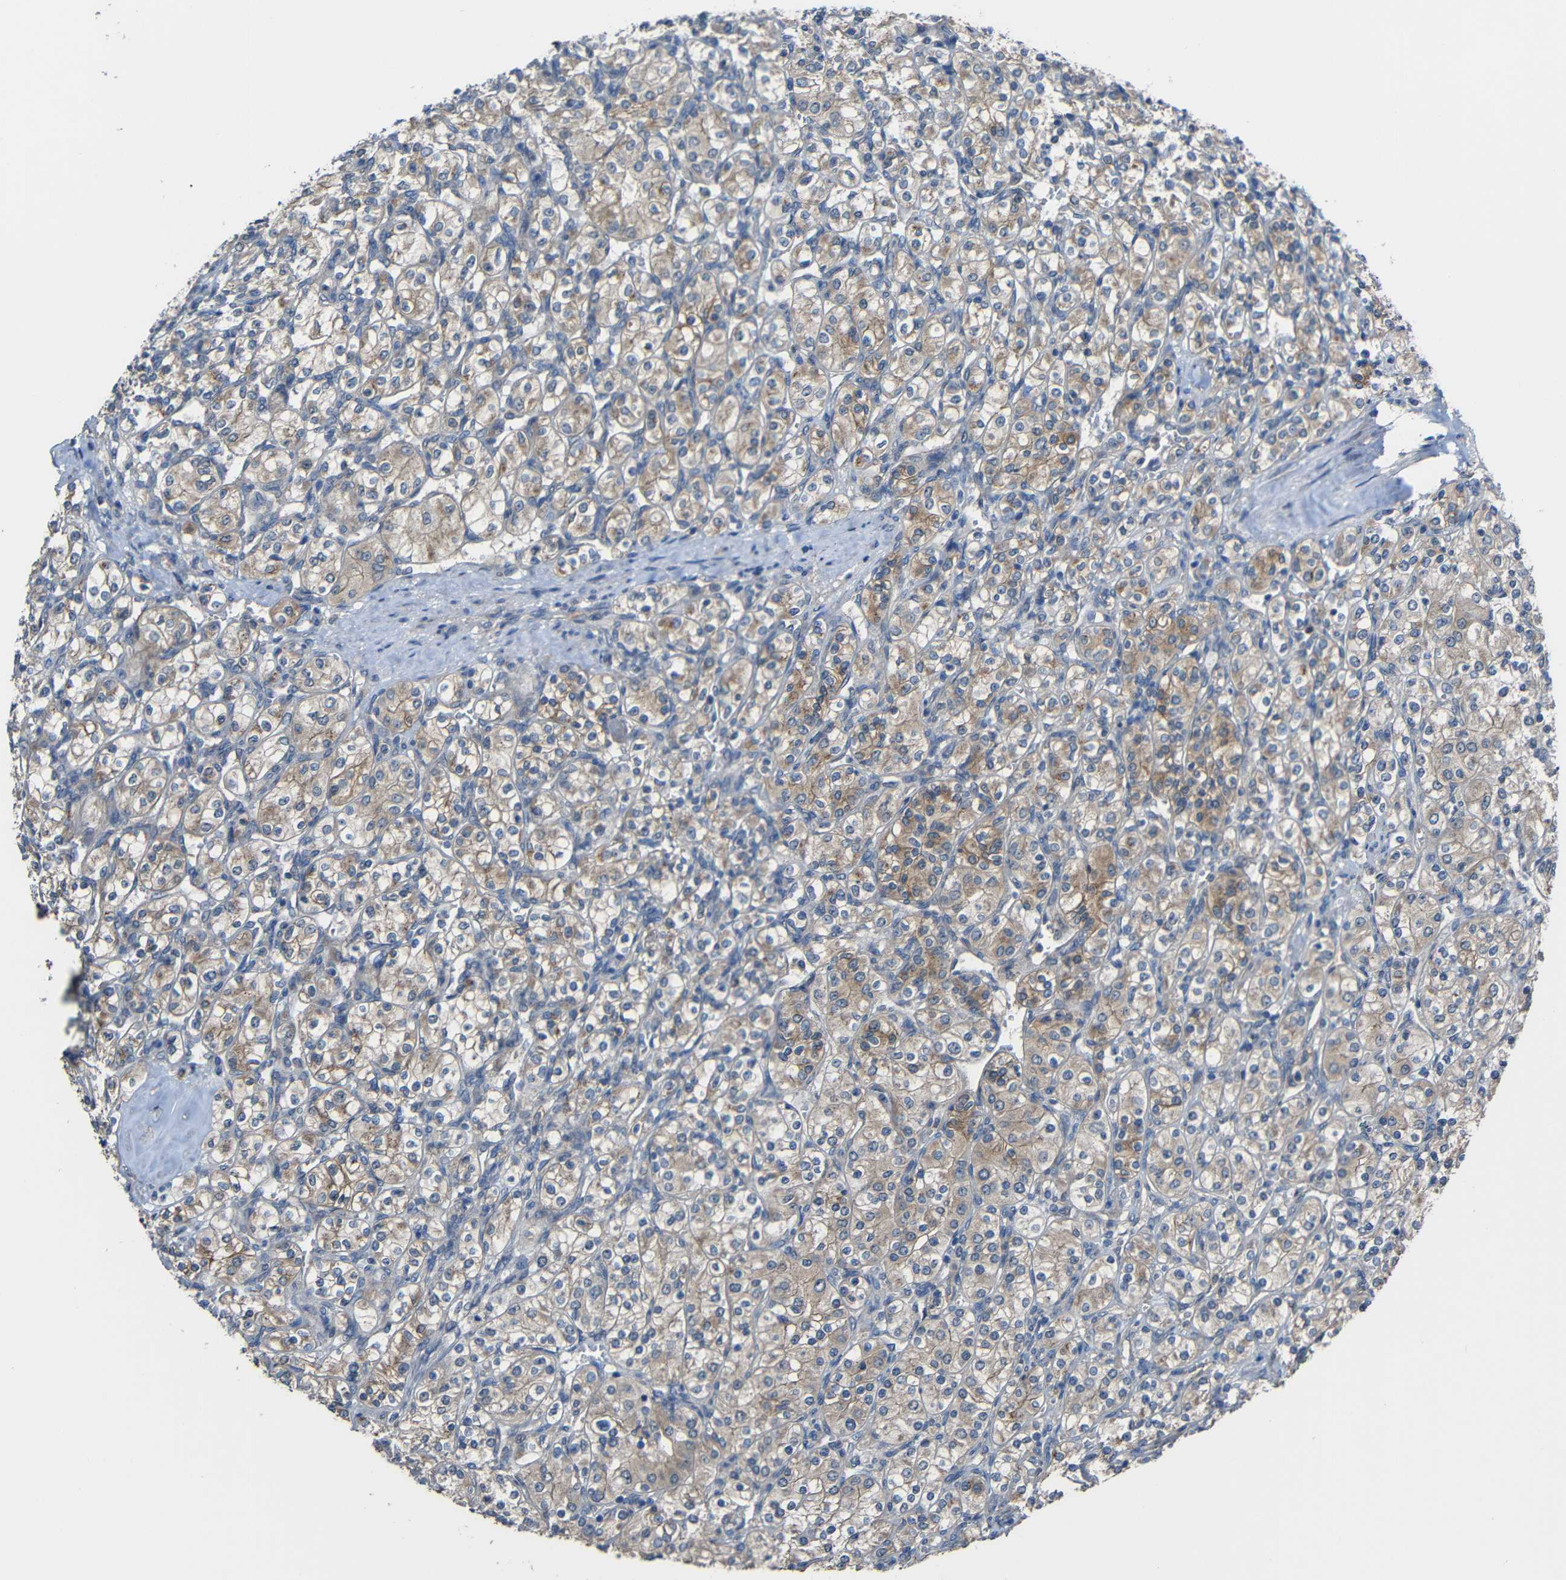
{"staining": {"intensity": "moderate", "quantity": ">75%", "location": "cytoplasmic/membranous"}, "tissue": "renal cancer", "cell_type": "Tumor cells", "image_type": "cancer", "snomed": [{"axis": "morphology", "description": "Adenocarcinoma, NOS"}, {"axis": "topography", "description": "Kidney"}], "caption": "The immunohistochemical stain shows moderate cytoplasmic/membranous expression in tumor cells of renal cancer tissue. The protein is shown in brown color, while the nuclei are stained blue.", "gene": "CHST9", "patient": {"sex": "male", "age": 77}}